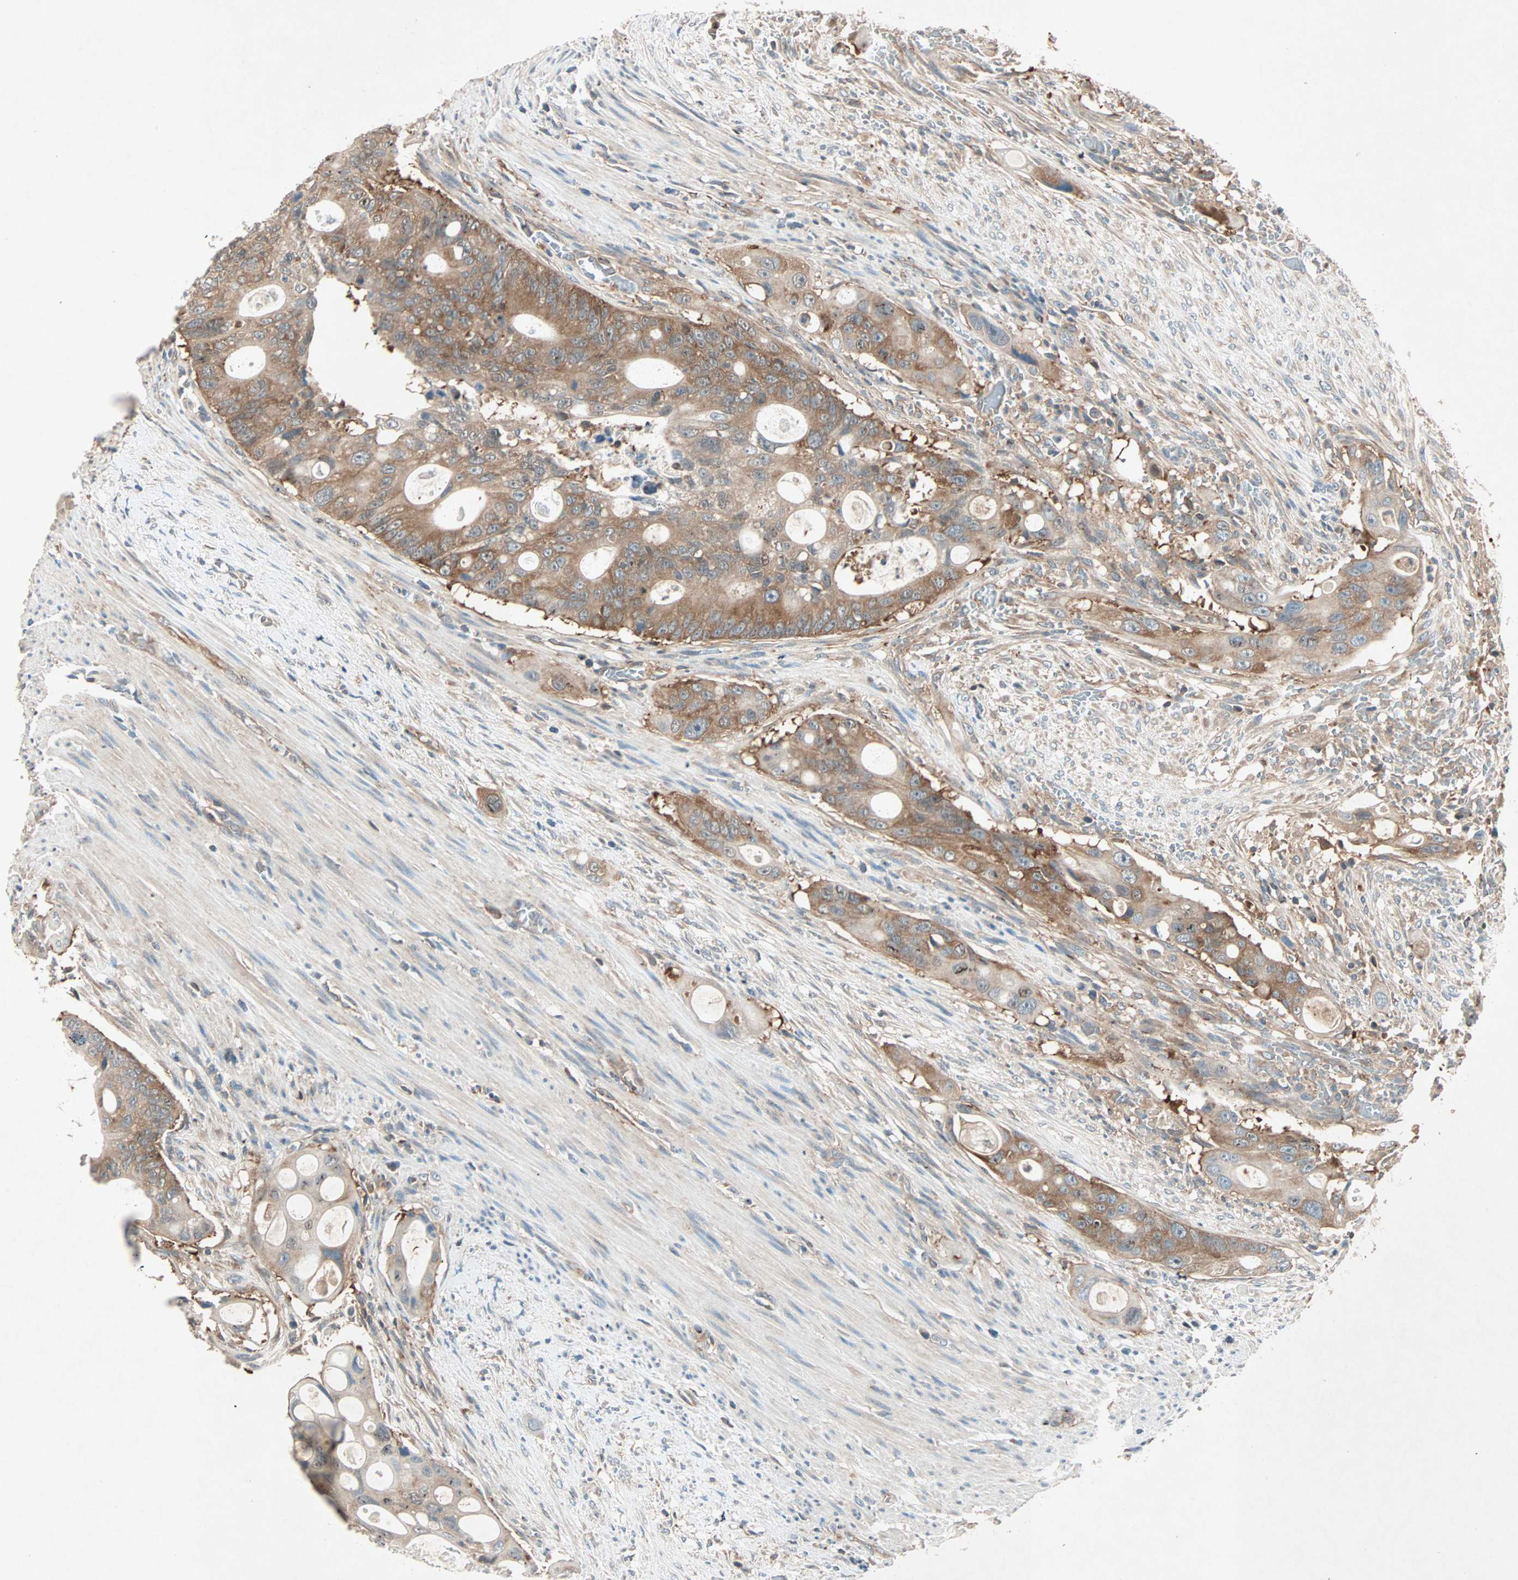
{"staining": {"intensity": "strong", "quantity": ">75%", "location": "cytoplasmic/membranous"}, "tissue": "colorectal cancer", "cell_type": "Tumor cells", "image_type": "cancer", "snomed": [{"axis": "morphology", "description": "Adenocarcinoma, NOS"}, {"axis": "topography", "description": "Colon"}], "caption": "DAB (3,3'-diaminobenzidine) immunohistochemical staining of colorectal cancer demonstrates strong cytoplasmic/membranous protein staining in approximately >75% of tumor cells. (Stains: DAB in brown, nuclei in blue, Microscopy: brightfield microscopy at high magnification).", "gene": "TEC", "patient": {"sex": "female", "age": 57}}